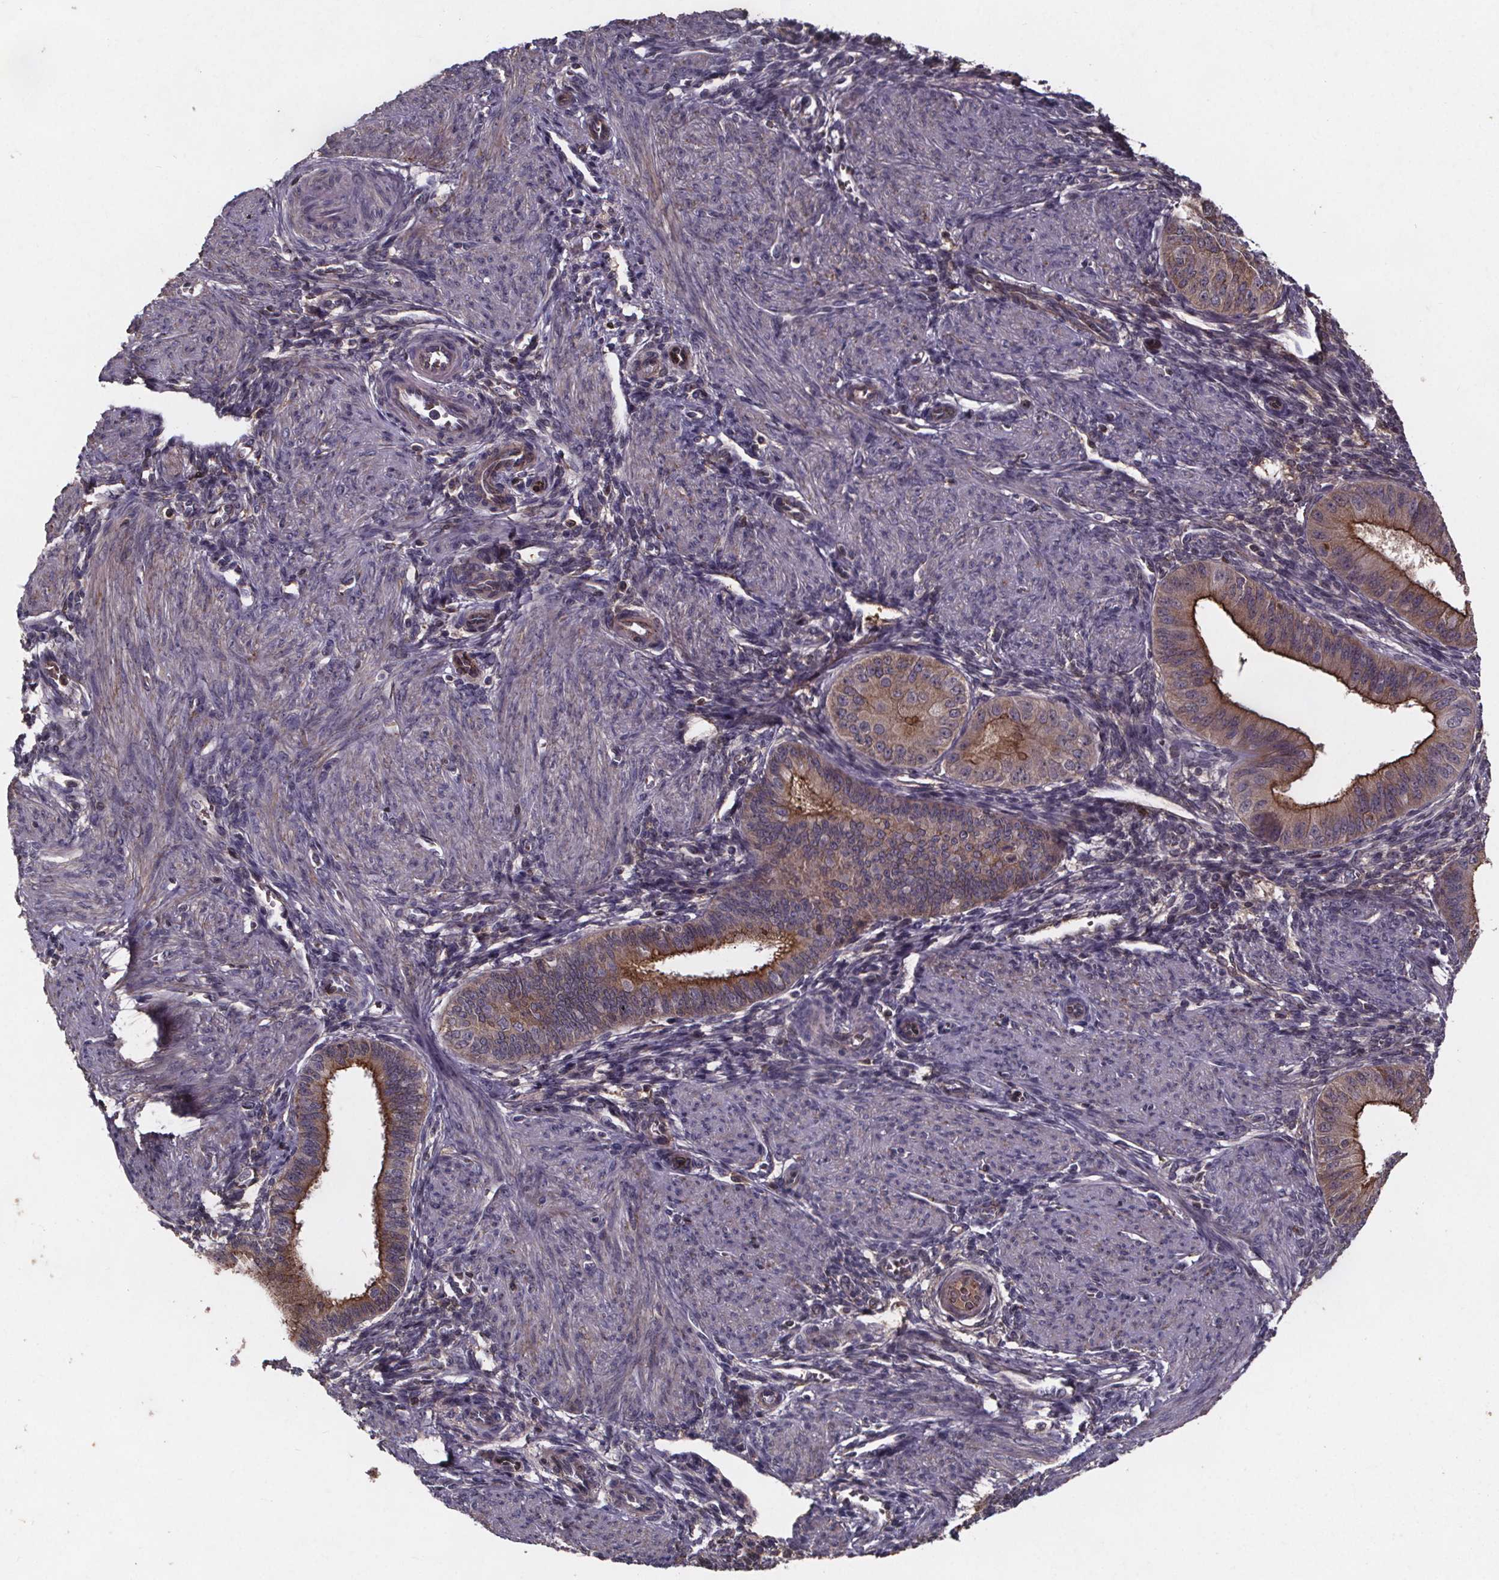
{"staining": {"intensity": "weak", "quantity": "<25%", "location": "cytoplasmic/membranous"}, "tissue": "endometrium", "cell_type": "Cells in endometrial stroma", "image_type": "normal", "snomed": [{"axis": "morphology", "description": "Normal tissue, NOS"}, {"axis": "topography", "description": "Endometrium"}], "caption": "A micrograph of endometrium stained for a protein demonstrates no brown staining in cells in endometrial stroma. The staining is performed using DAB (3,3'-diaminobenzidine) brown chromogen with nuclei counter-stained in using hematoxylin.", "gene": "FASTKD3", "patient": {"sex": "female", "age": 39}}